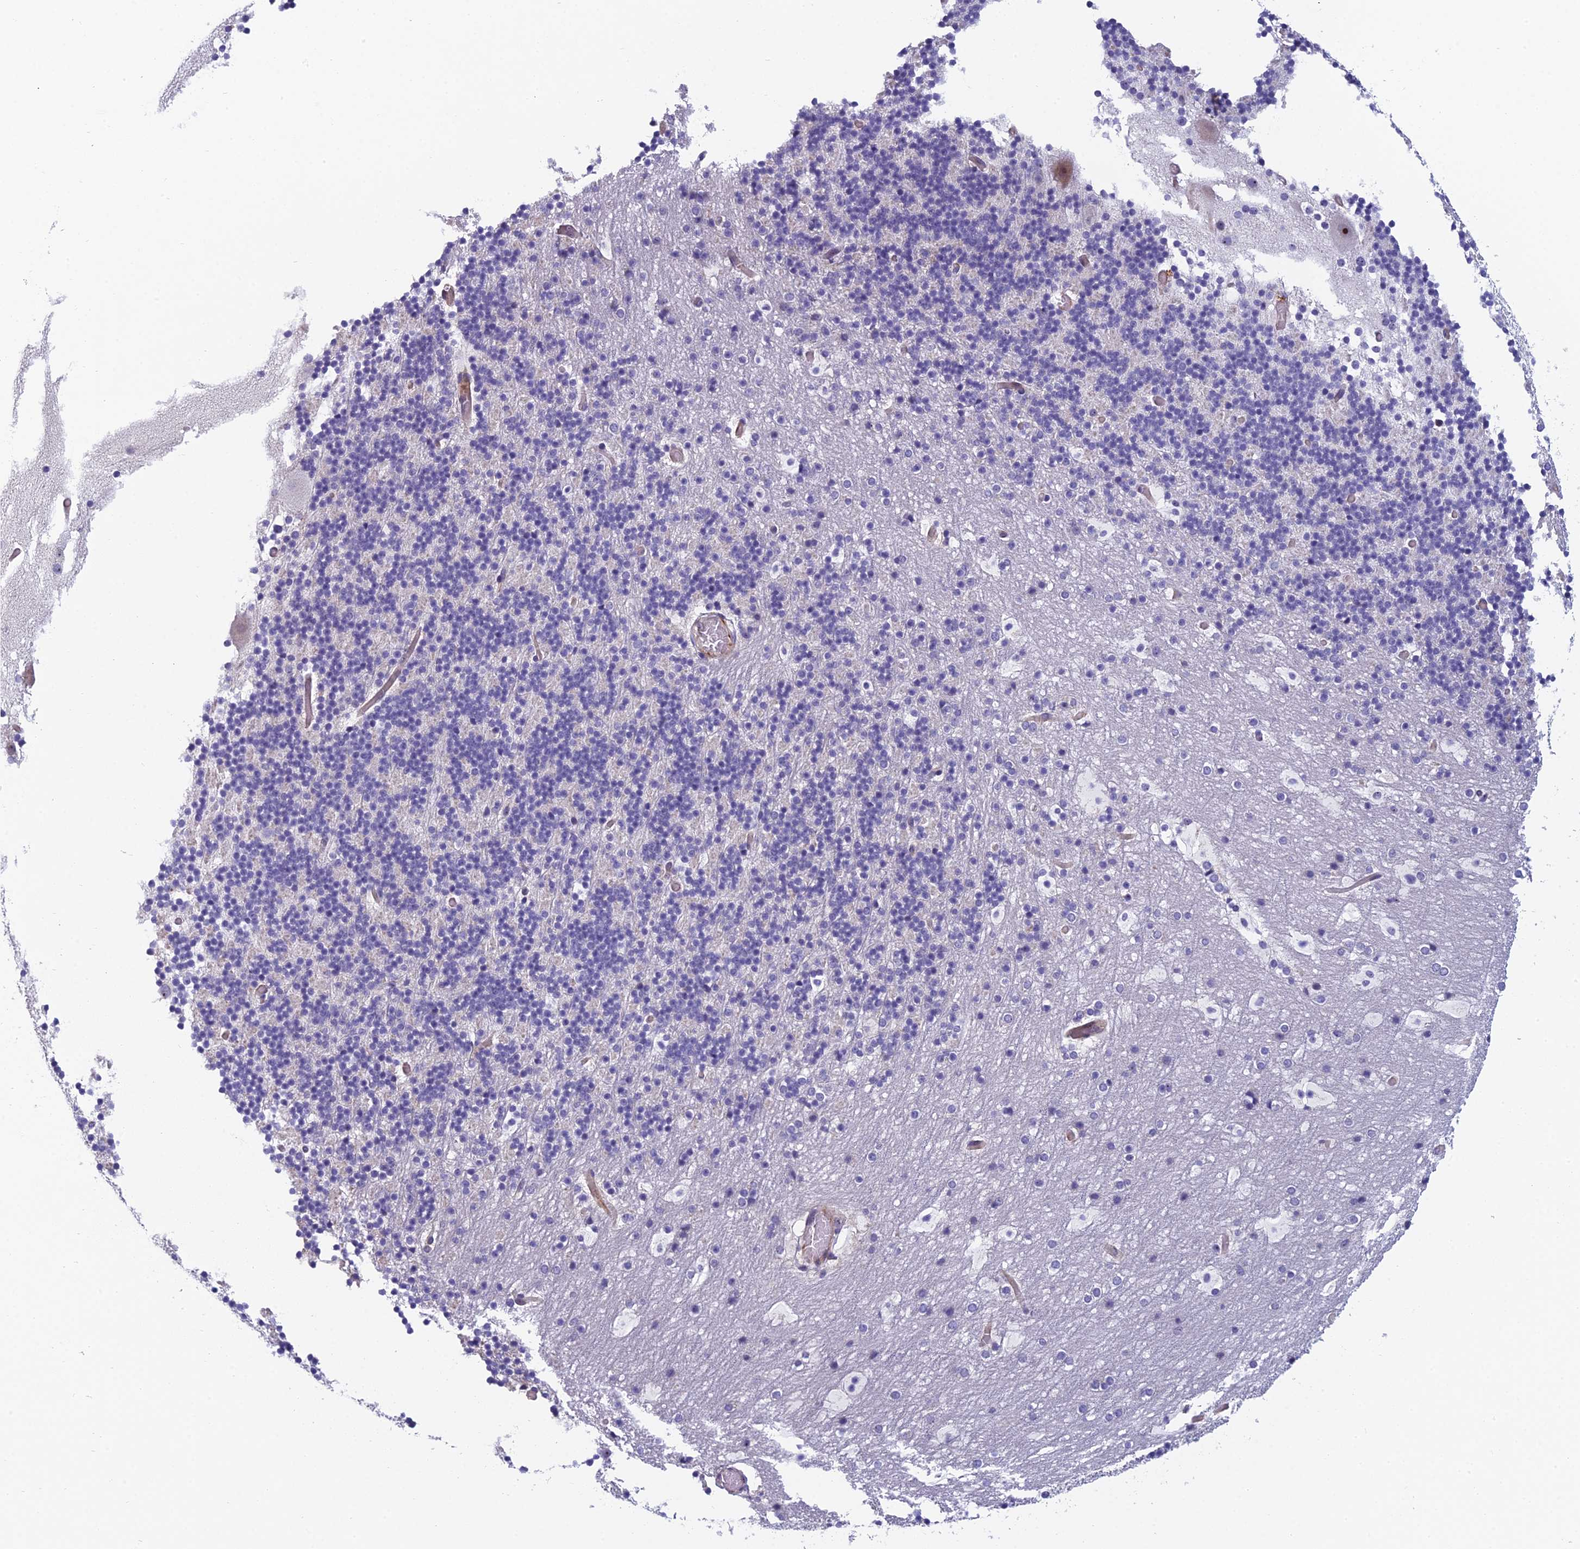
{"staining": {"intensity": "negative", "quantity": "none", "location": "none"}, "tissue": "cerebellum", "cell_type": "Cells in granular layer", "image_type": "normal", "snomed": [{"axis": "morphology", "description": "Normal tissue, NOS"}, {"axis": "topography", "description": "Cerebellum"}], "caption": "High power microscopy image of an immunohistochemistry (IHC) histopathology image of unremarkable cerebellum, revealing no significant staining in cells in granular layer. The staining is performed using DAB (3,3'-diaminobenzidine) brown chromogen with nuclei counter-stained in using hematoxylin.", "gene": "NOC2L", "patient": {"sex": "male", "age": 57}}